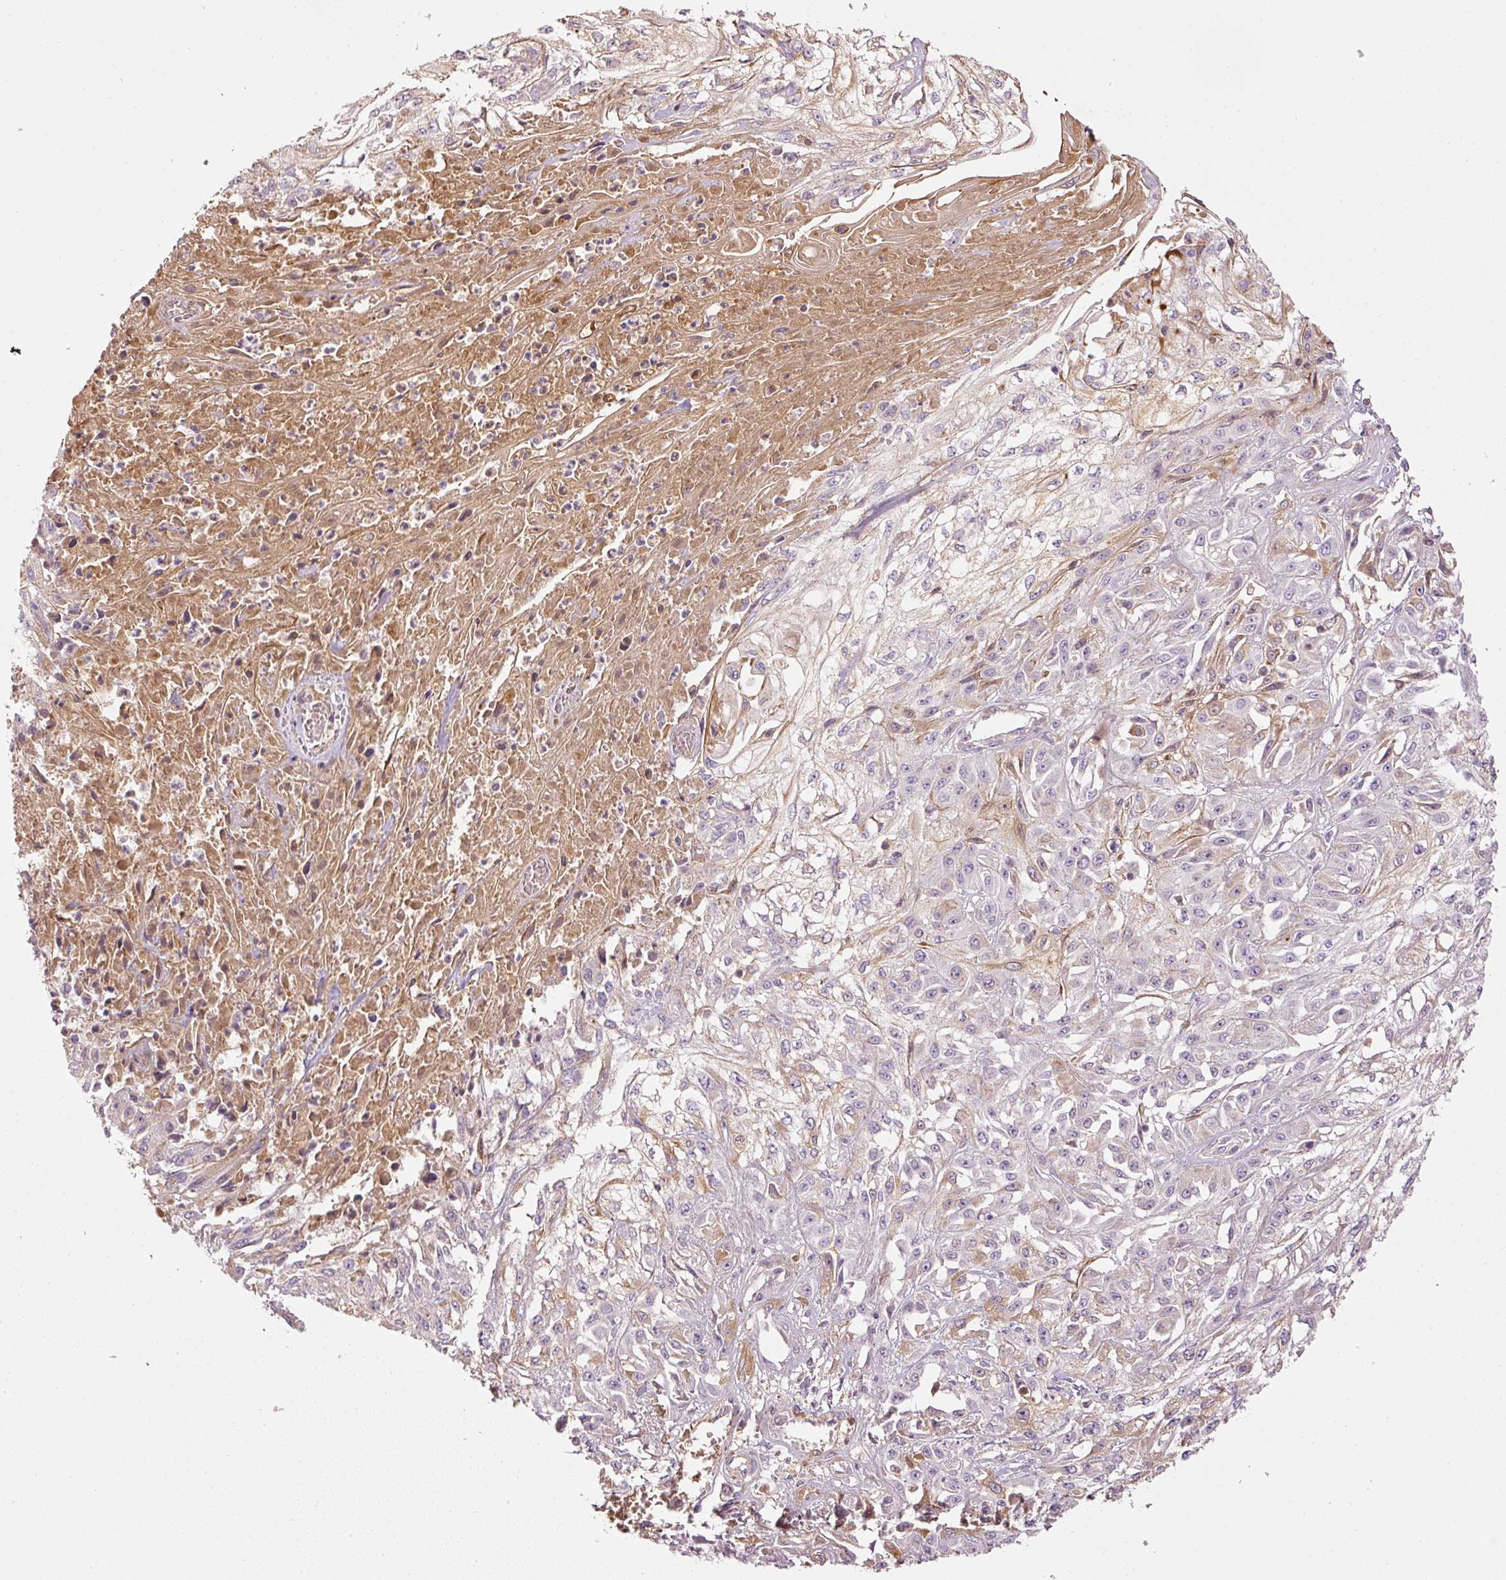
{"staining": {"intensity": "weak", "quantity": "<25%", "location": "cytoplasmic/membranous"}, "tissue": "skin cancer", "cell_type": "Tumor cells", "image_type": "cancer", "snomed": [{"axis": "morphology", "description": "Squamous cell carcinoma, NOS"}, {"axis": "morphology", "description": "Squamous cell carcinoma, metastatic, NOS"}, {"axis": "topography", "description": "Skin"}, {"axis": "topography", "description": "Lymph node"}], "caption": "Immunohistochemical staining of skin squamous cell carcinoma demonstrates no significant expression in tumor cells.", "gene": "SERPING1", "patient": {"sex": "male", "age": 75}}